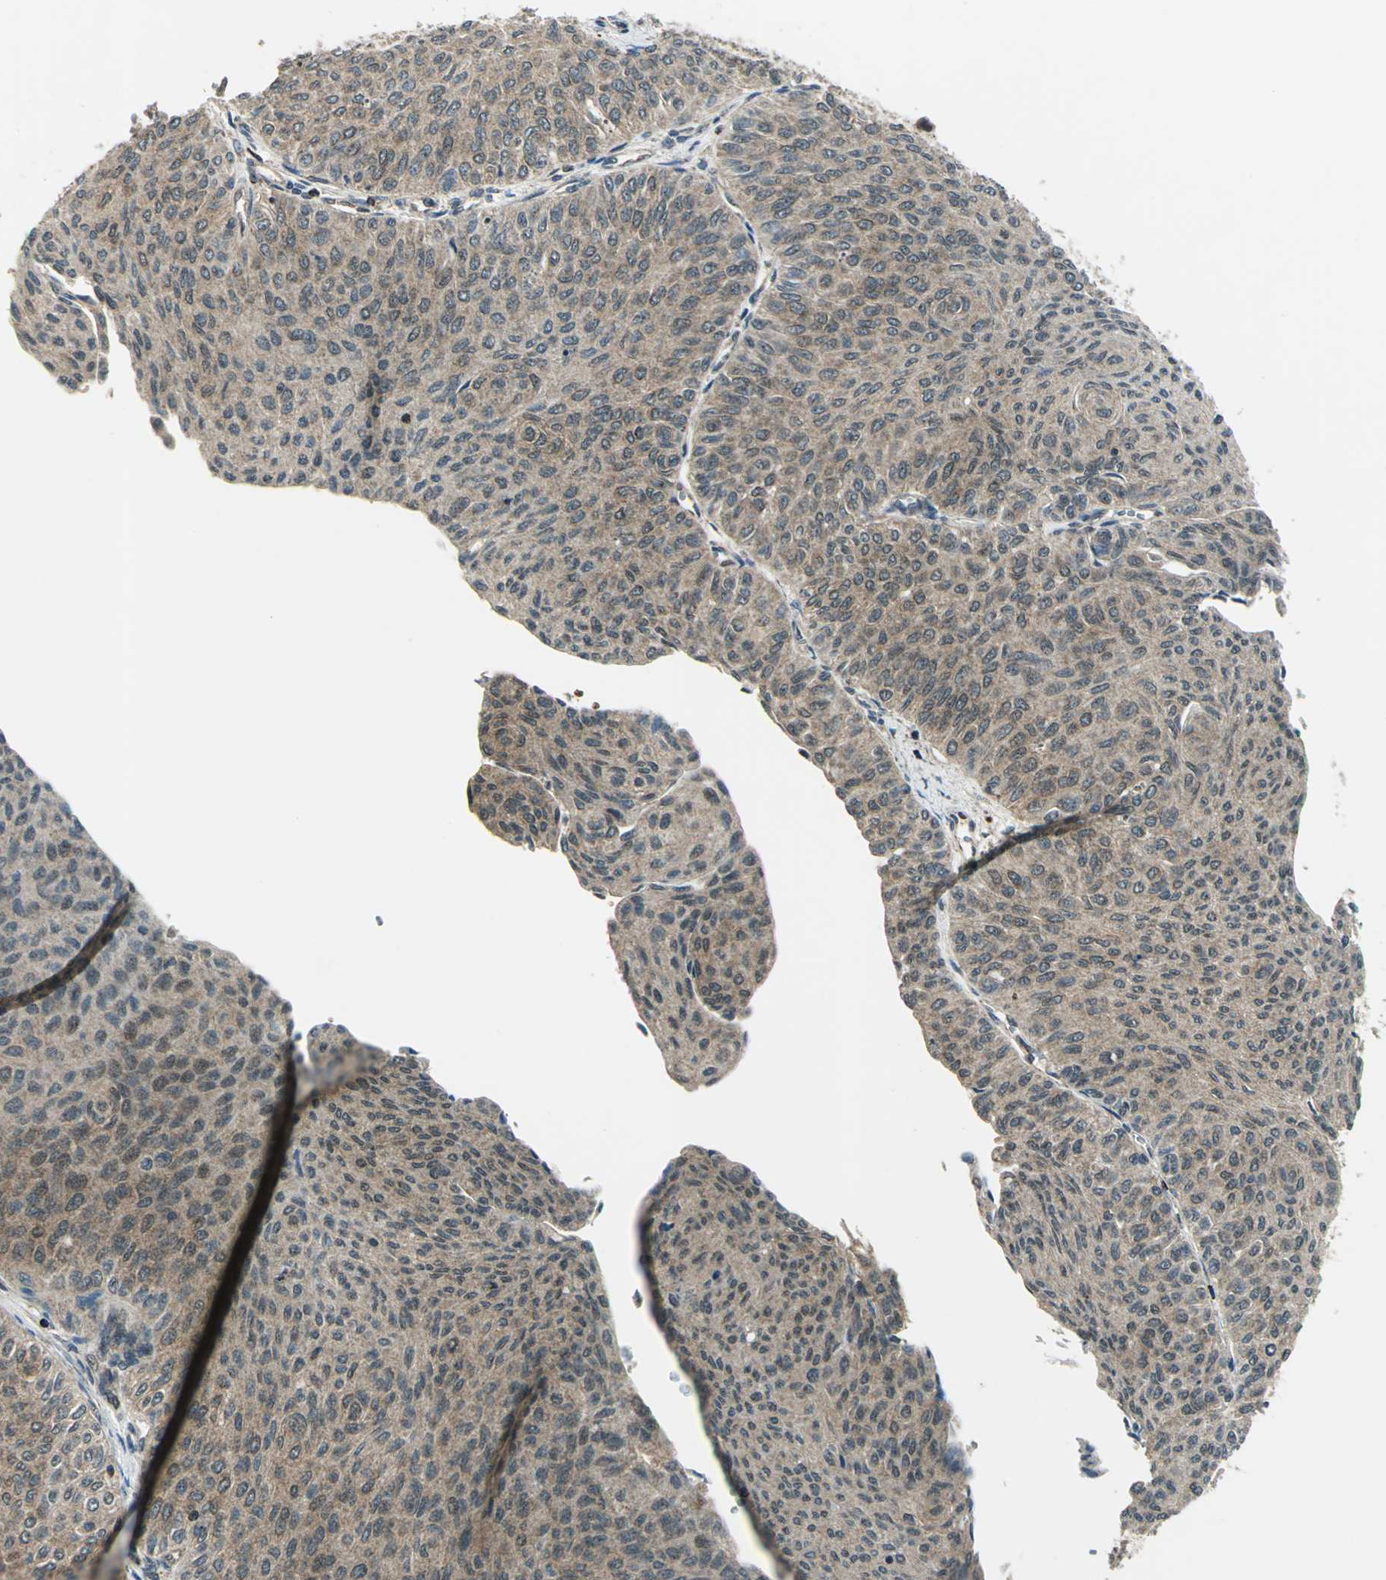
{"staining": {"intensity": "moderate", "quantity": ">75%", "location": "cytoplasmic/membranous,nuclear"}, "tissue": "urothelial cancer", "cell_type": "Tumor cells", "image_type": "cancer", "snomed": [{"axis": "morphology", "description": "Urothelial carcinoma, Low grade"}, {"axis": "topography", "description": "Urinary bladder"}], "caption": "Protein expression analysis of human urothelial cancer reveals moderate cytoplasmic/membranous and nuclear expression in approximately >75% of tumor cells.", "gene": "NUDT2", "patient": {"sex": "male", "age": 78}}